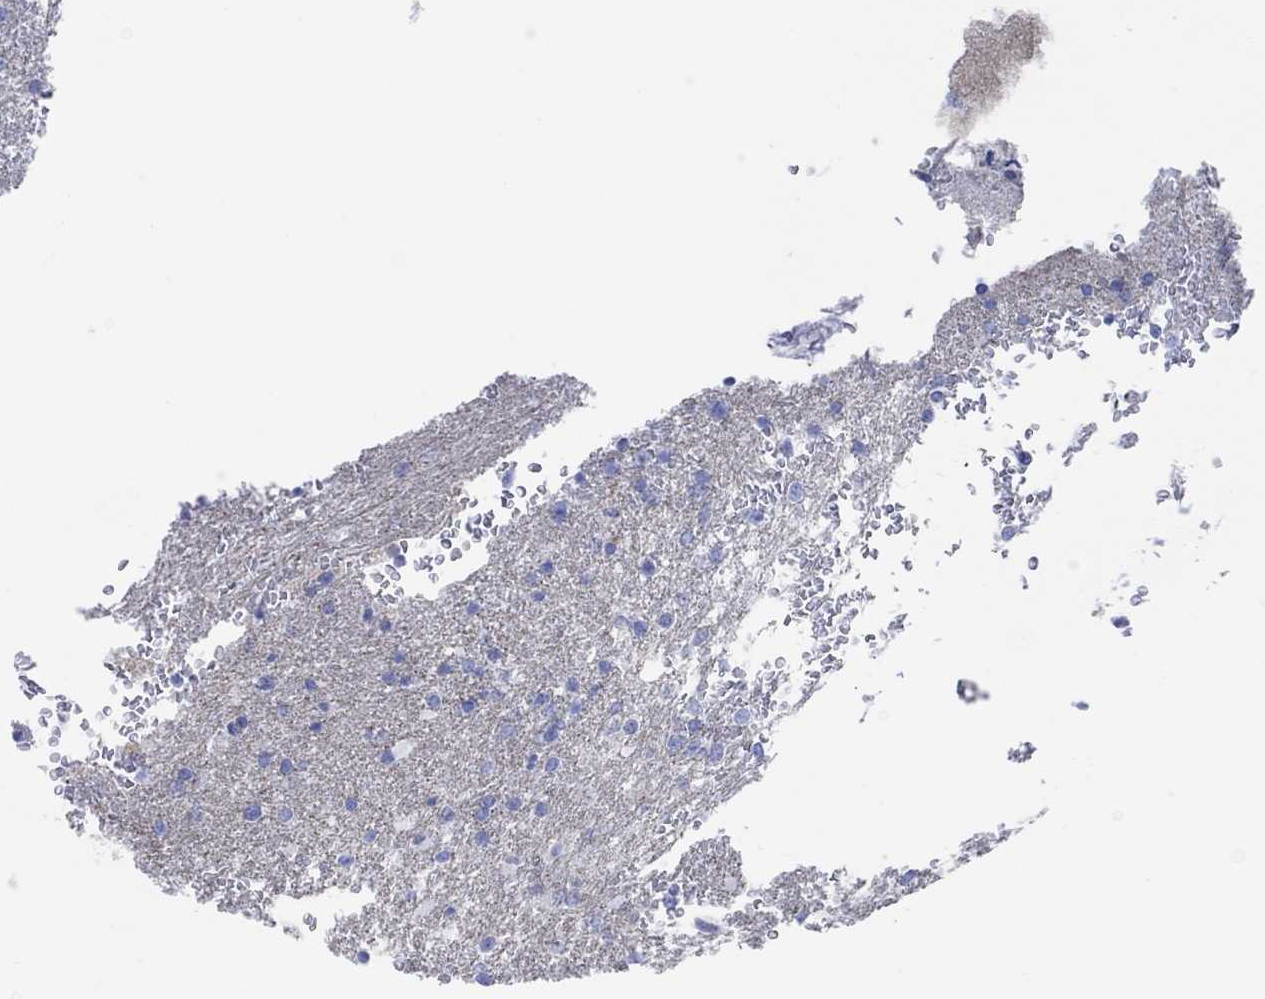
{"staining": {"intensity": "negative", "quantity": "none", "location": "none"}, "tissue": "glioma", "cell_type": "Tumor cells", "image_type": "cancer", "snomed": [{"axis": "morphology", "description": "Glioma, malignant, High grade"}, {"axis": "topography", "description": "Brain"}], "caption": "Malignant glioma (high-grade) stained for a protein using IHC shows no expression tumor cells.", "gene": "TLDC2", "patient": {"sex": "male", "age": 68}}